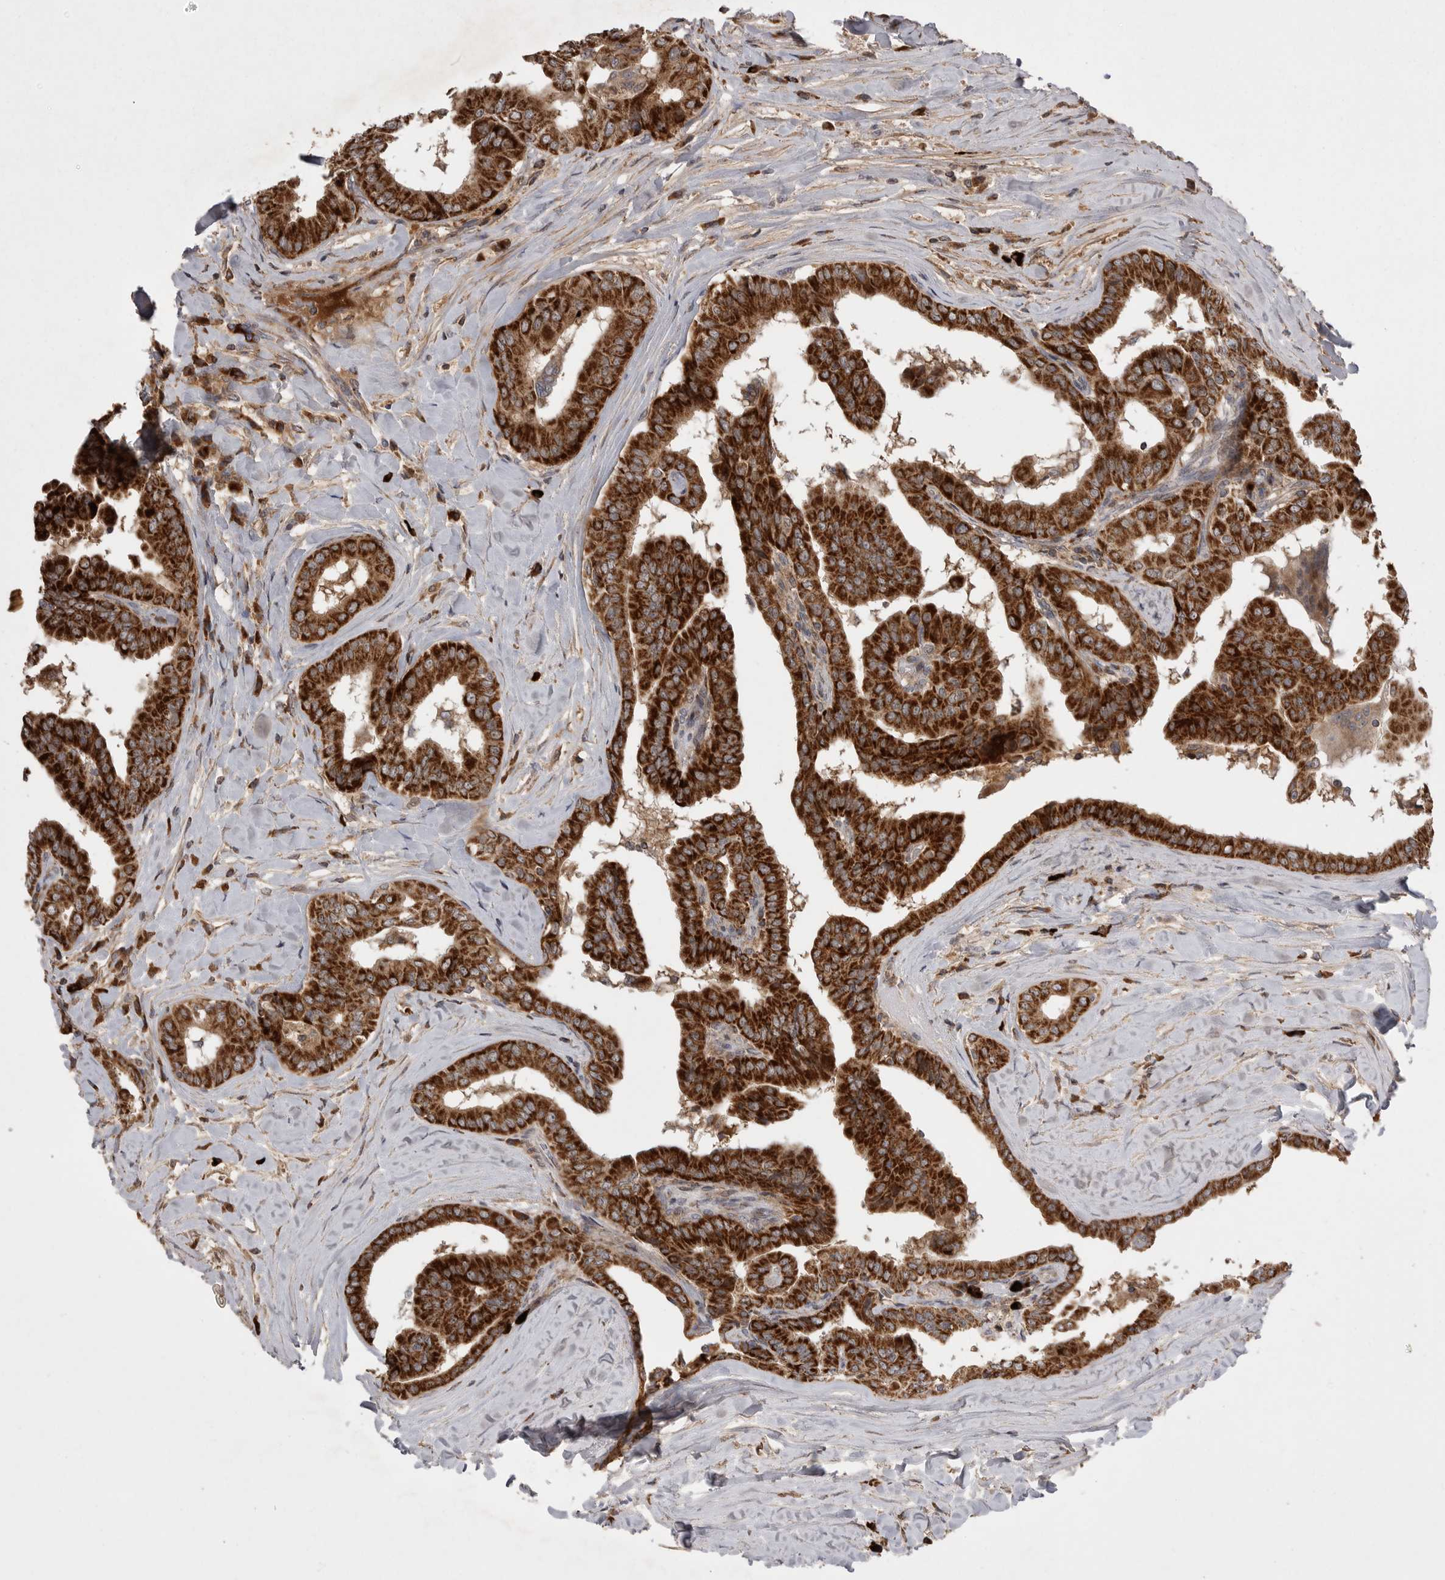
{"staining": {"intensity": "strong", "quantity": ">75%", "location": "cytoplasmic/membranous"}, "tissue": "thyroid cancer", "cell_type": "Tumor cells", "image_type": "cancer", "snomed": [{"axis": "morphology", "description": "Papillary adenocarcinoma, NOS"}, {"axis": "topography", "description": "Thyroid gland"}], "caption": "Human thyroid papillary adenocarcinoma stained for a protein (brown) displays strong cytoplasmic/membranous positive staining in about >75% of tumor cells.", "gene": "KYAT3", "patient": {"sex": "male", "age": 33}}